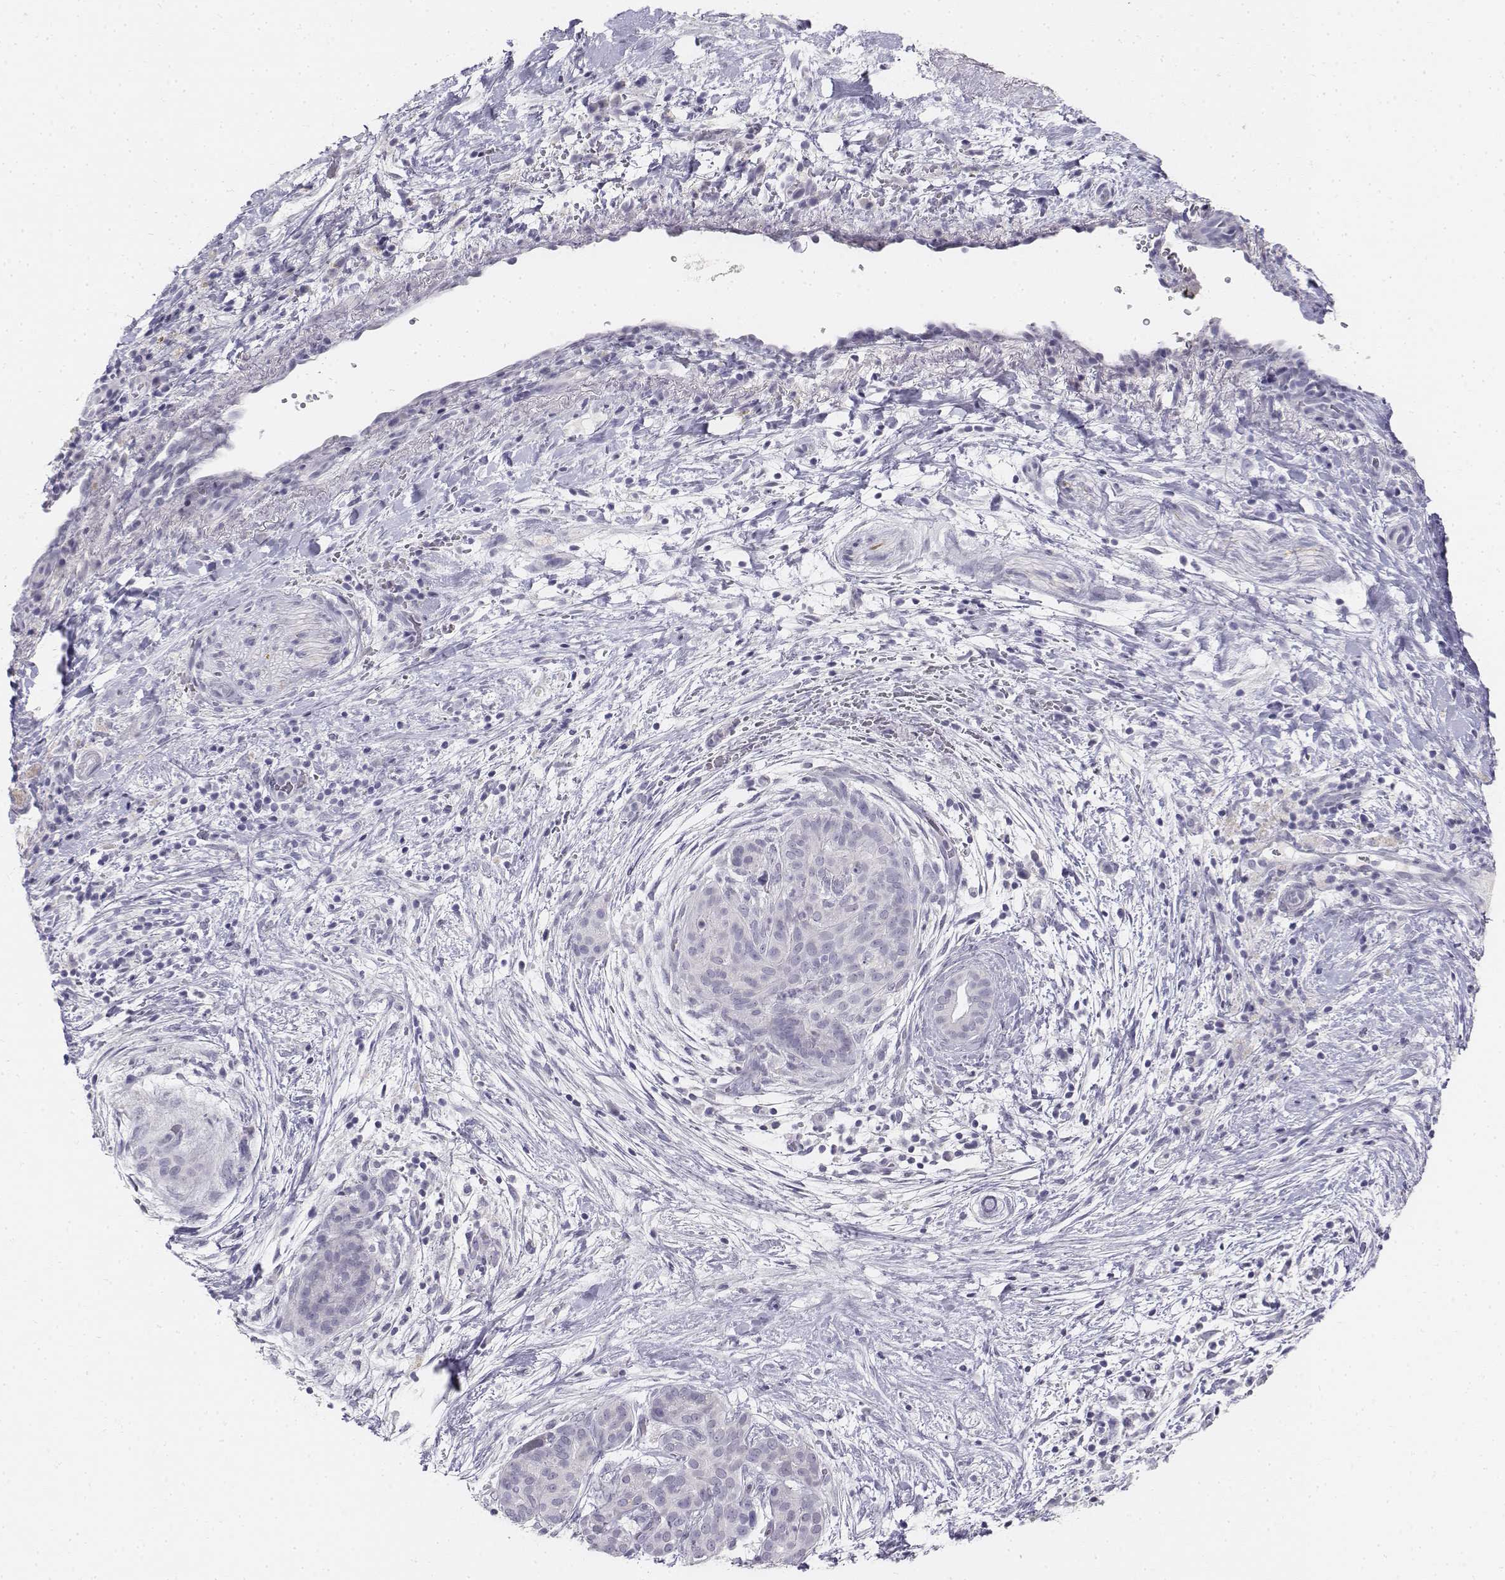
{"staining": {"intensity": "negative", "quantity": "none", "location": "none"}, "tissue": "pancreatic cancer", "cell_type": "Tumor cells", "image_type": "cancer", "snomed": [{"axis": "morphology", "description": "Adenocarcinoma, NOS"}, {"axis": "topography", "description": "Pancreas"}], "caption": "IHC histopathology image of neoplastic tissue: human adenocarcinoma (pancreatic) stained with DAB (3,3'-diaminobenzidine) reveals no significant protein positivity in tumor cells.", "gene": "TH", "patient": {"sex": "male", "age": 44}}